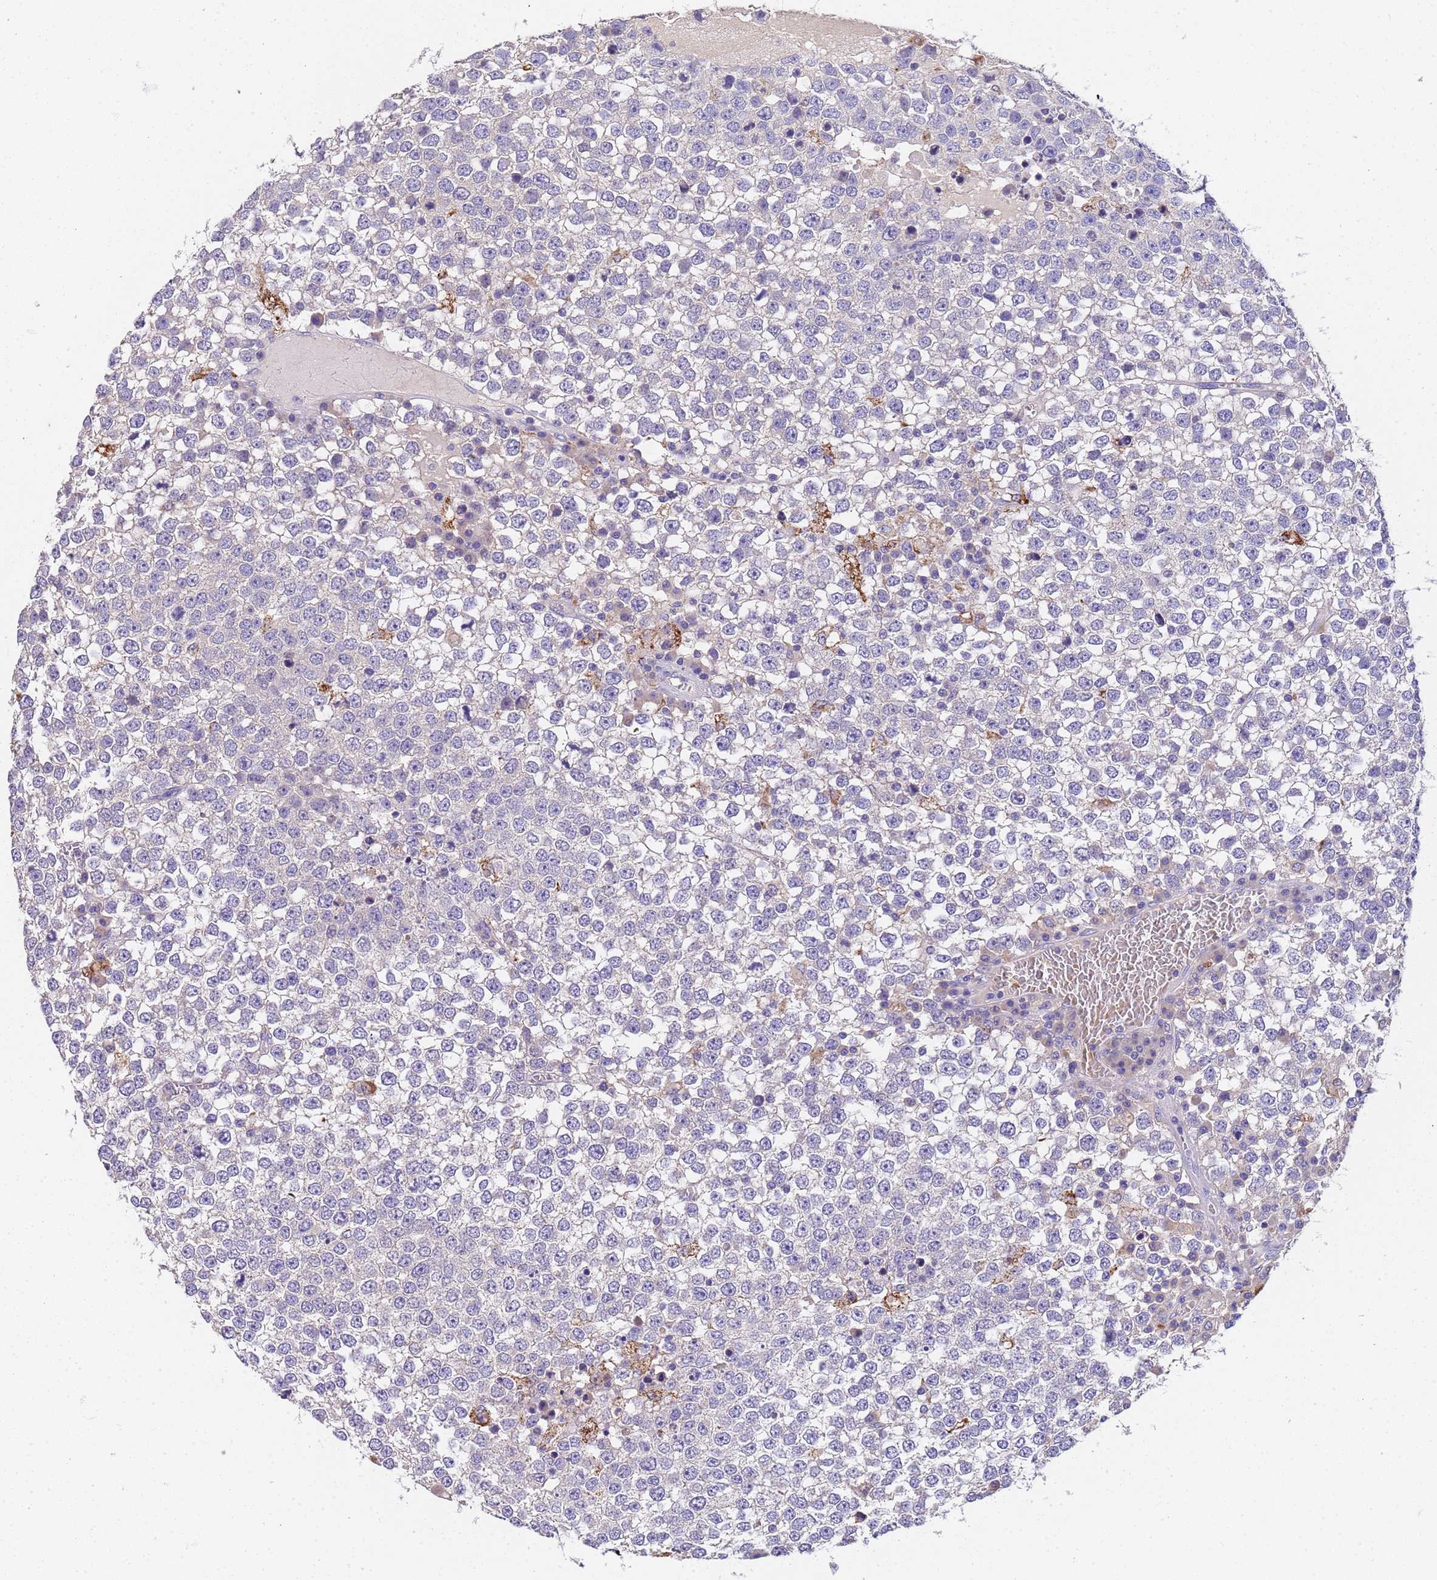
{"staining": {"intensity": "negative", "quantity": "none", "location": "none"}, "tissue": "testis cancer", "cell_type": "Tumor cells", "image_type": "cancer", "snomed": [{"axis": "morphology", "description": "Seminoma, NOS"}, {"axis": "topography", "description": "Testis"}], "caption": "Image shows no protein positivity in tumor cells of testis cancer (seminoma) tissue. (DAB (3,3'-diaminobenzidine) IHC with hematoxylin counter stain).", "gene": "SLC24A3", "patient": {"sex": "male", "age": 65}}